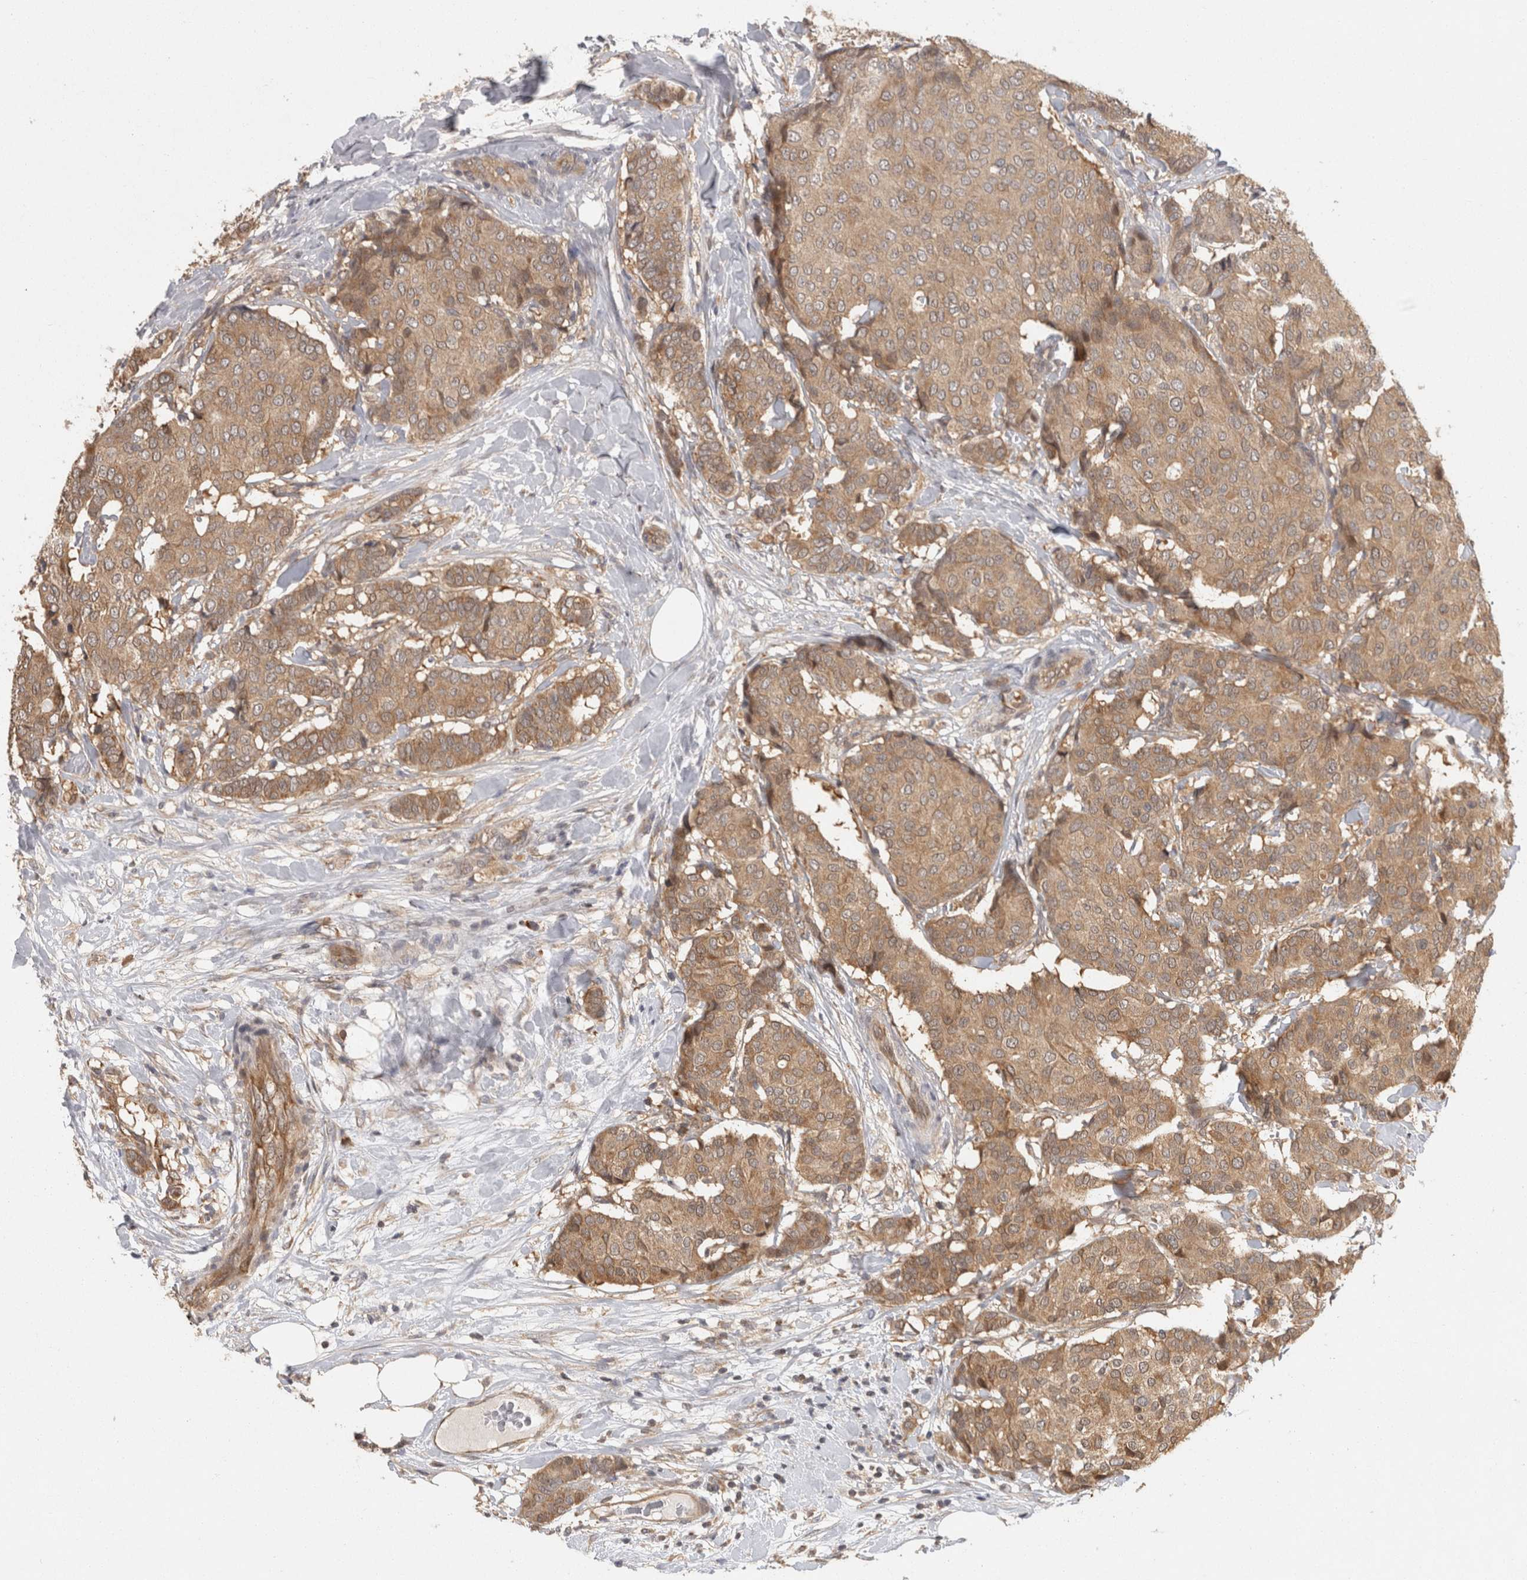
{"staining": {"intensity": "weak", "quantity": ">75%", "location": "cytoplasmic/membranous"}, "tissue": "breast cancer", "cell_type": "Tumor cells", "image_type": "cancer", "snomed": [{"axis": "morphology", "description": "Duct carcinoma"}, {"axis": "topography", "description": "Breast"}], "caption": "Protein staining by immunohistochemistry (IHC) displays weak cytoplasmic/membranous expression in approximately >75% of tumor cells in invasive ductal carcinoma (breast).", "gene": "ACAT2", "patient": {"sex": "female", "age": 75}}